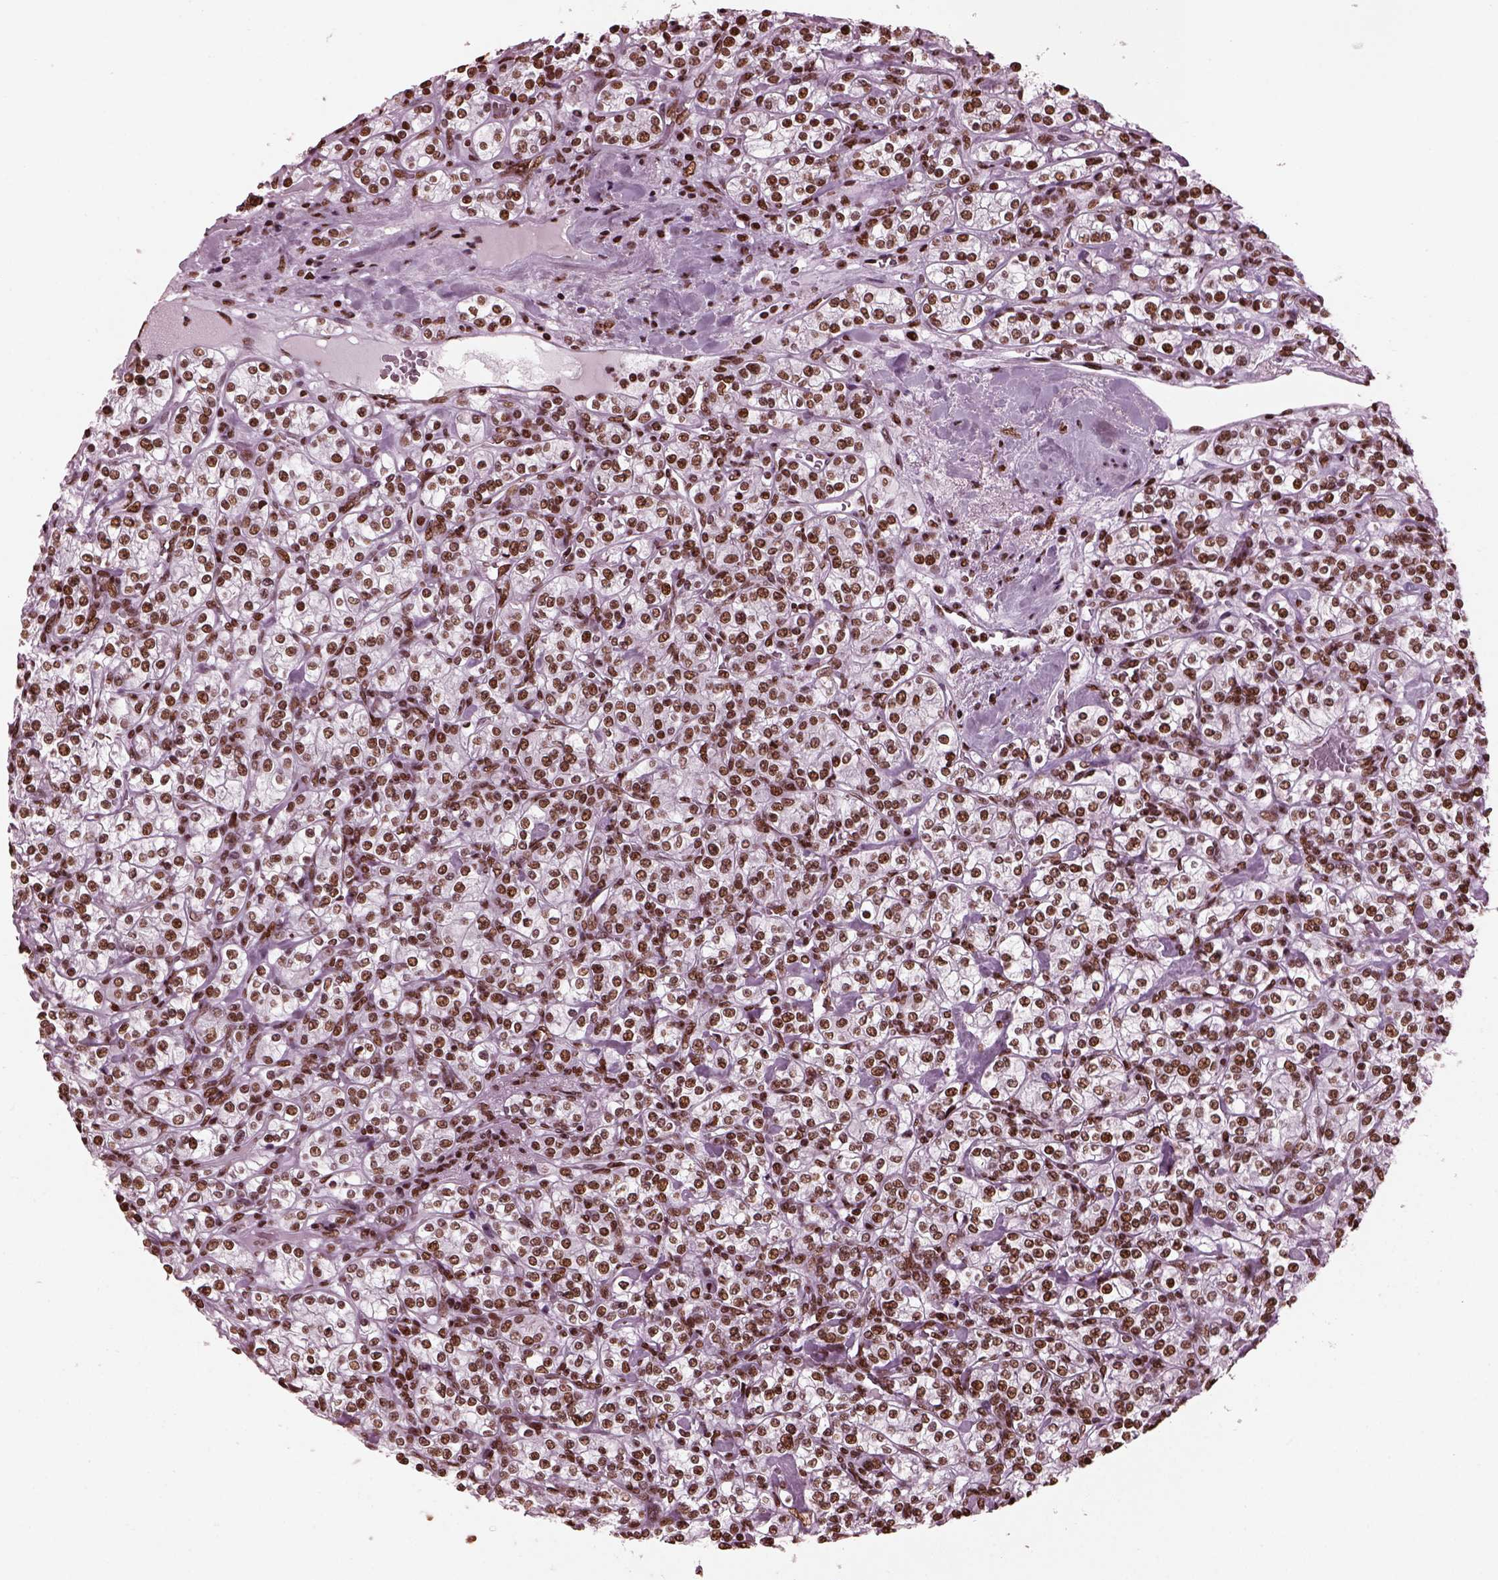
{"staining": {"intensity": "moderate", "quantity": ">75%", "location": "nuclear"}, "tissue": "renal cancer", "cell_type": "Tumor cells", "image_type": "cancer", "snomed": [{"axis": "morphology", "description": "Adenocarcinoma, NOS"}, {"axis": "topography", "description": "Kidney"}], "caption": "This is an image of IHC staining of adenocarcinoma (renal), which shows moderate expression in the nuclear of tumor cells.", "gene": "CBFA2T3", "patient": {"sex": "male", "age": 77}}